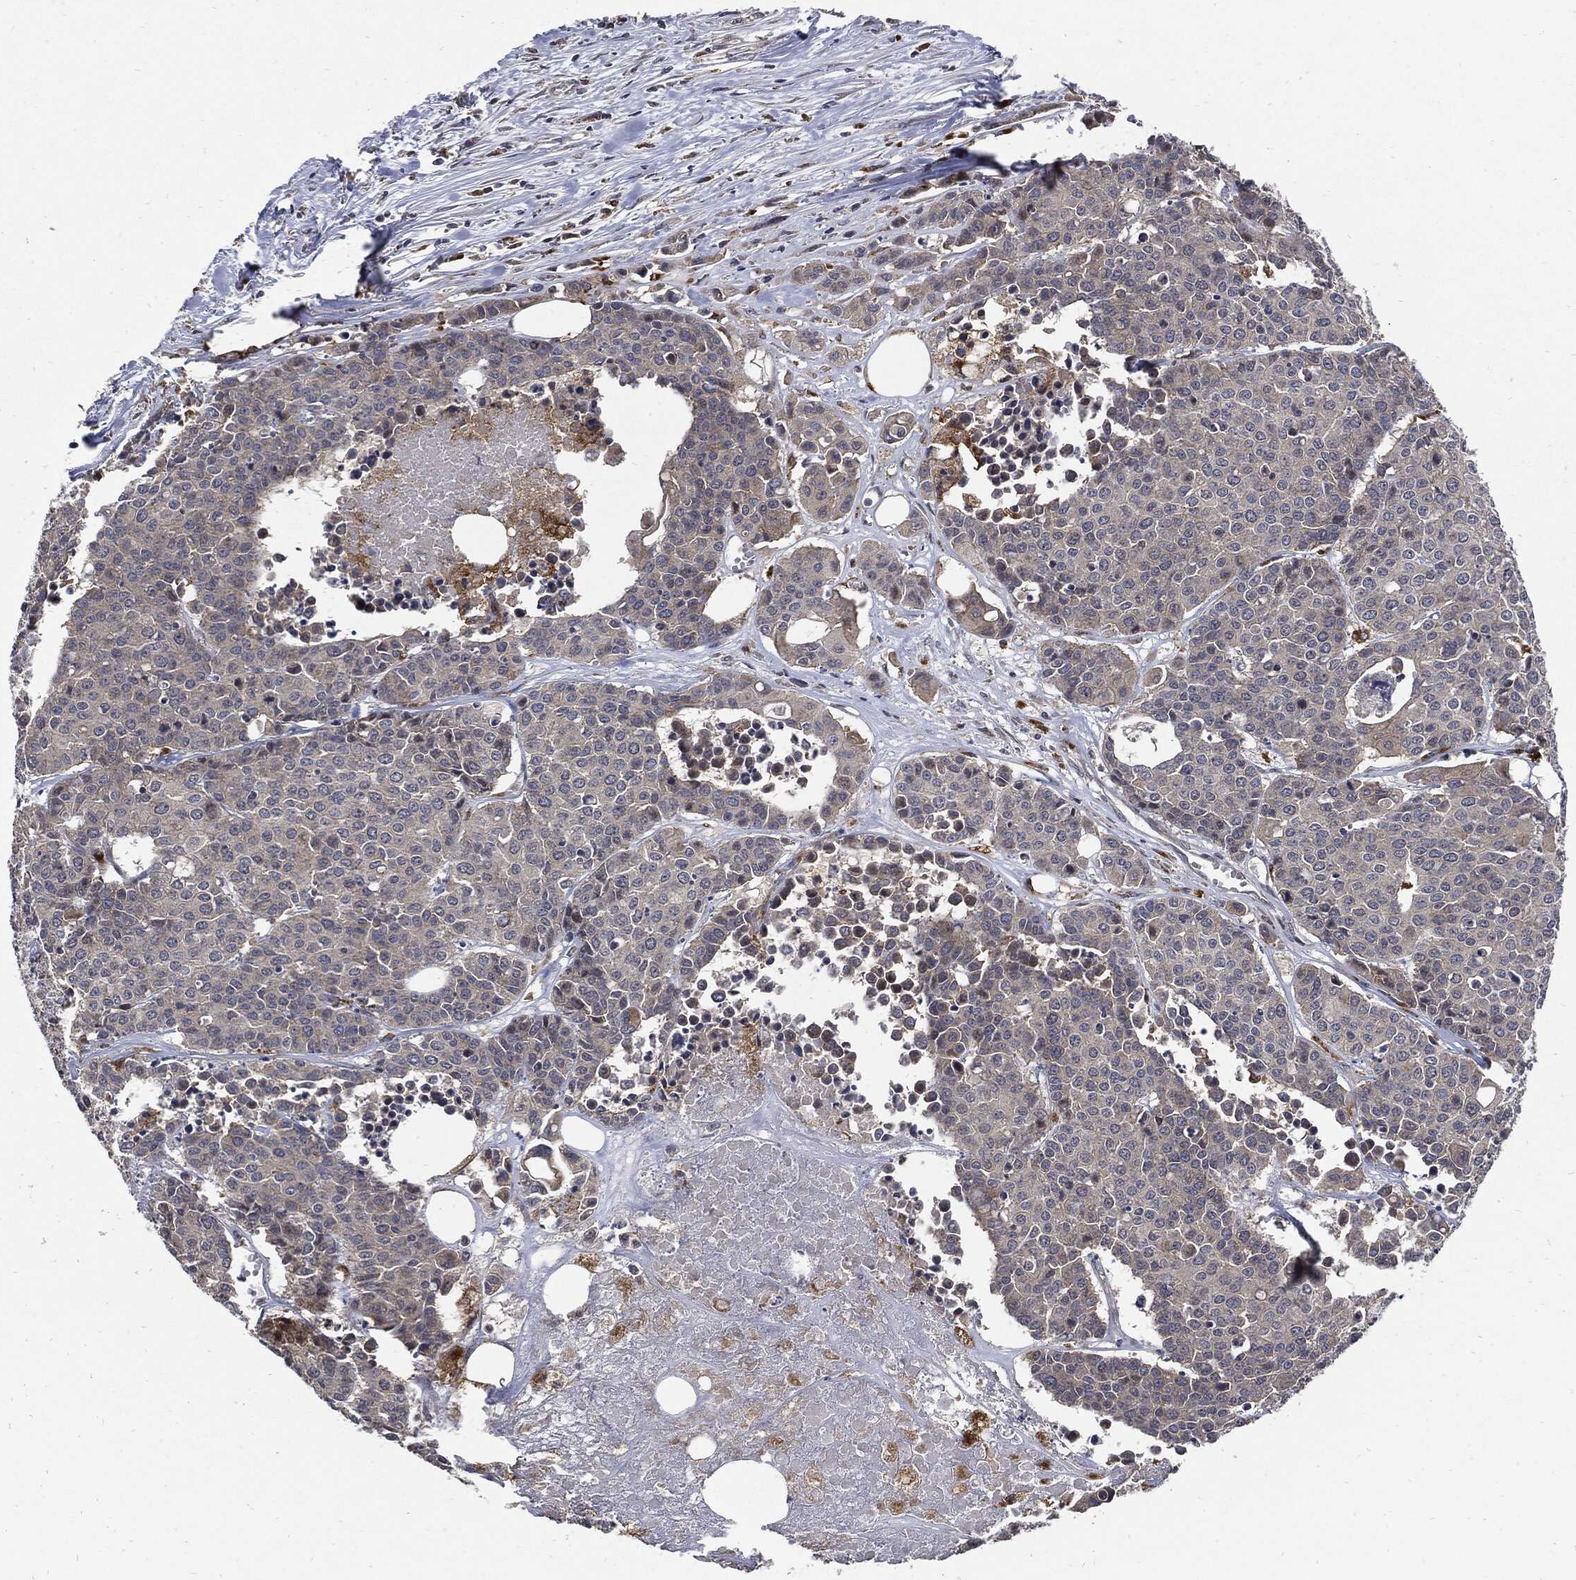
{"staining": {"intensity": "negative", "quantity": "none", "location": "none"}, "tissue": "carcinoid", "cell_type": "Tumor cells", "image_type": "cancer", "snomed": [{"axis": "morphology", "description": "Carcinoid, malignant, NOS"}, {"axis": "topography", "description": "Colon"}], "caption": "Immunohistochemistry histopathology image of human carcinoid stained for a protein (brown), which displays no staining in tumor cells.", "gene": "SLC31A2", "patient": {"sex": "male", "age": 81}}